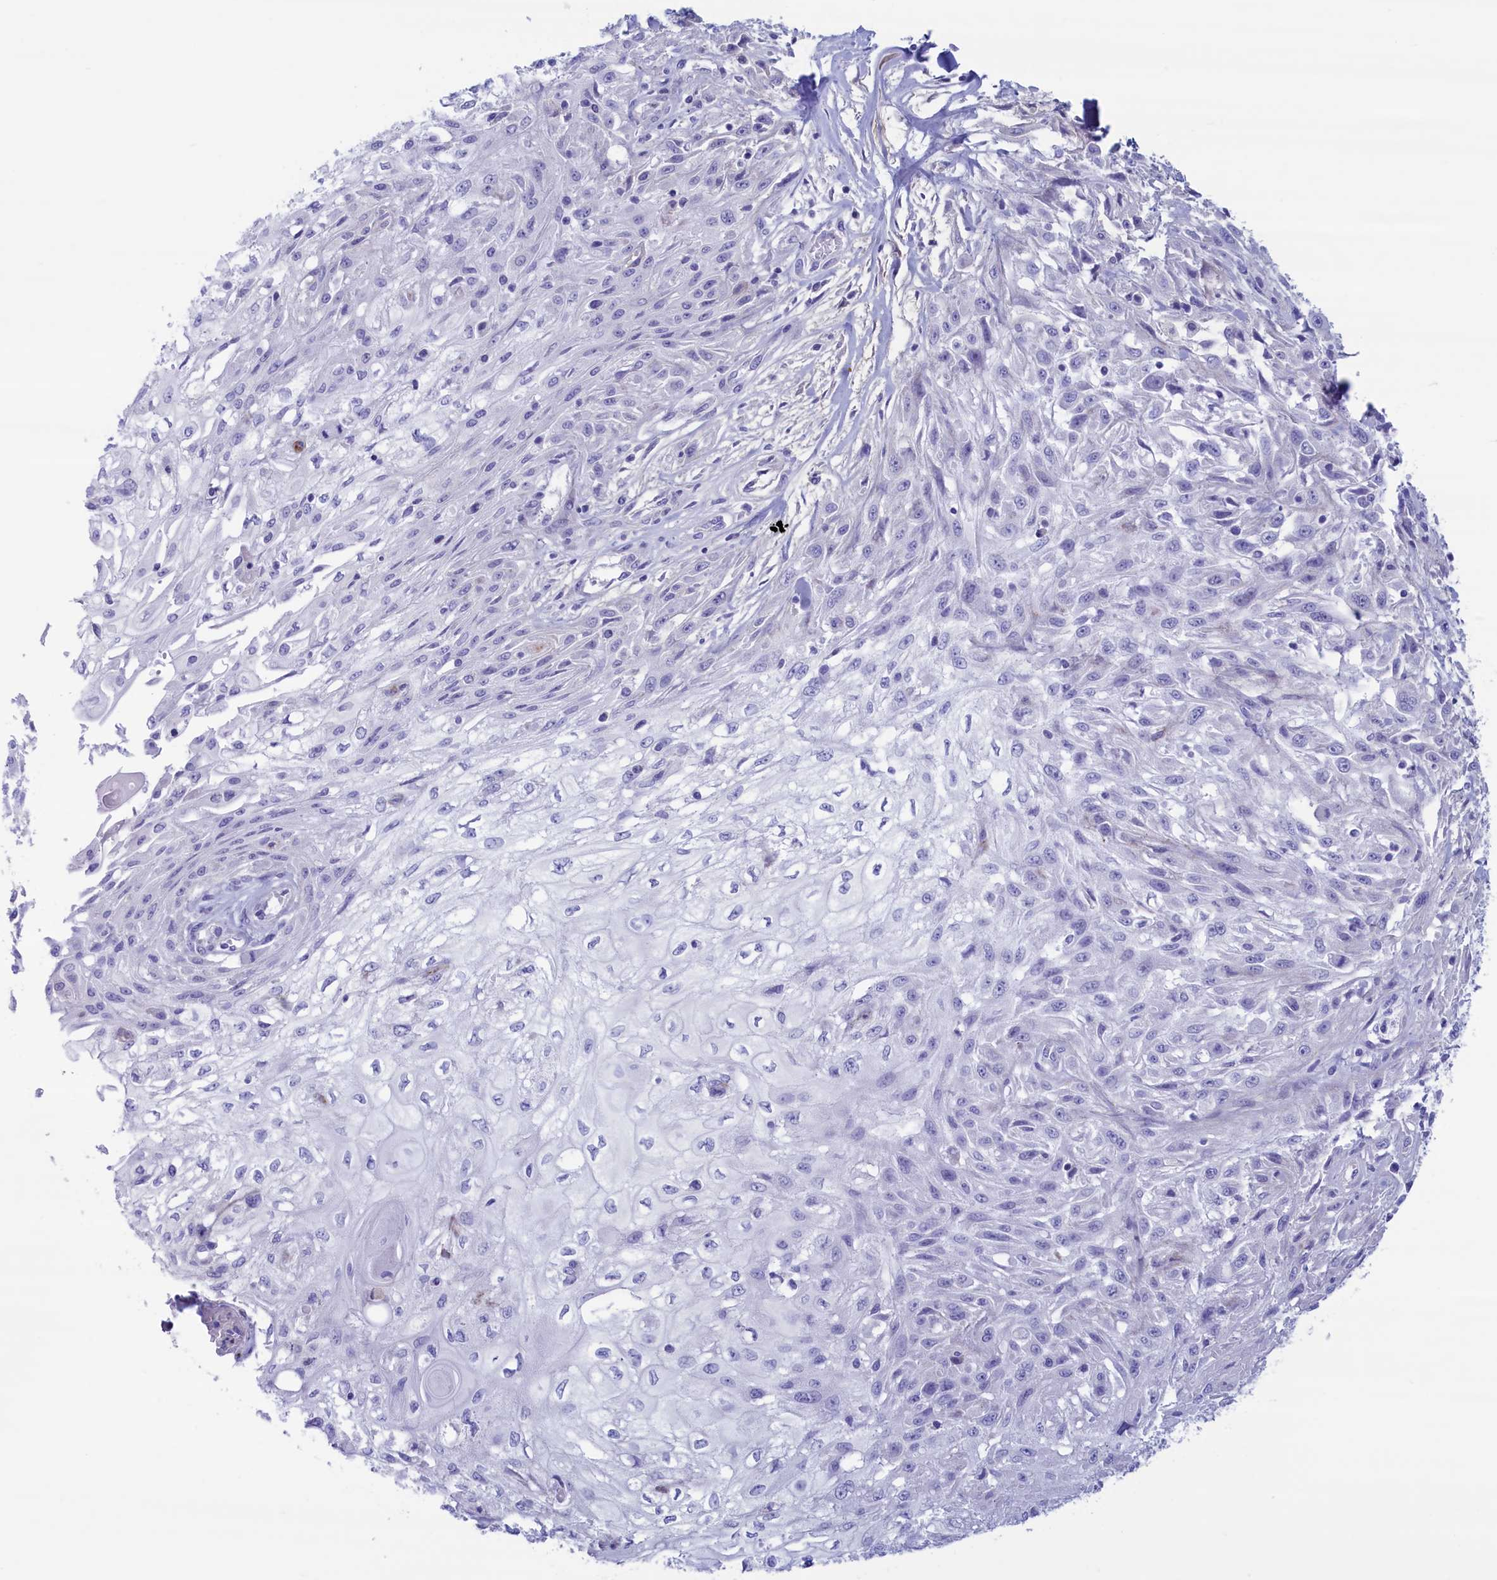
{"staining": {"intensity": "negative", "quantity": "none", "location": "none"}, "tissue": "skin cancer", "cell_type": "Tumor cells", "image_type": "cancer", "snomed": [{"axis": "morphology", "description": "Squamous cell carcinoma, NOS"}, {"axis": "morphology", "description": "Squamous cell carcinoma, metastatic, NOS"}, {"axis": "topography", "description": "Skin"}, {"axis": "topography", "description": "Lymph node"}], "caption": "The photomicrograph exhibits no significant expression in tumor cells of skin squamous cell carcinoma.", "gene": "MPV17L2", "patient": {"sex": "male", "age": 75}}